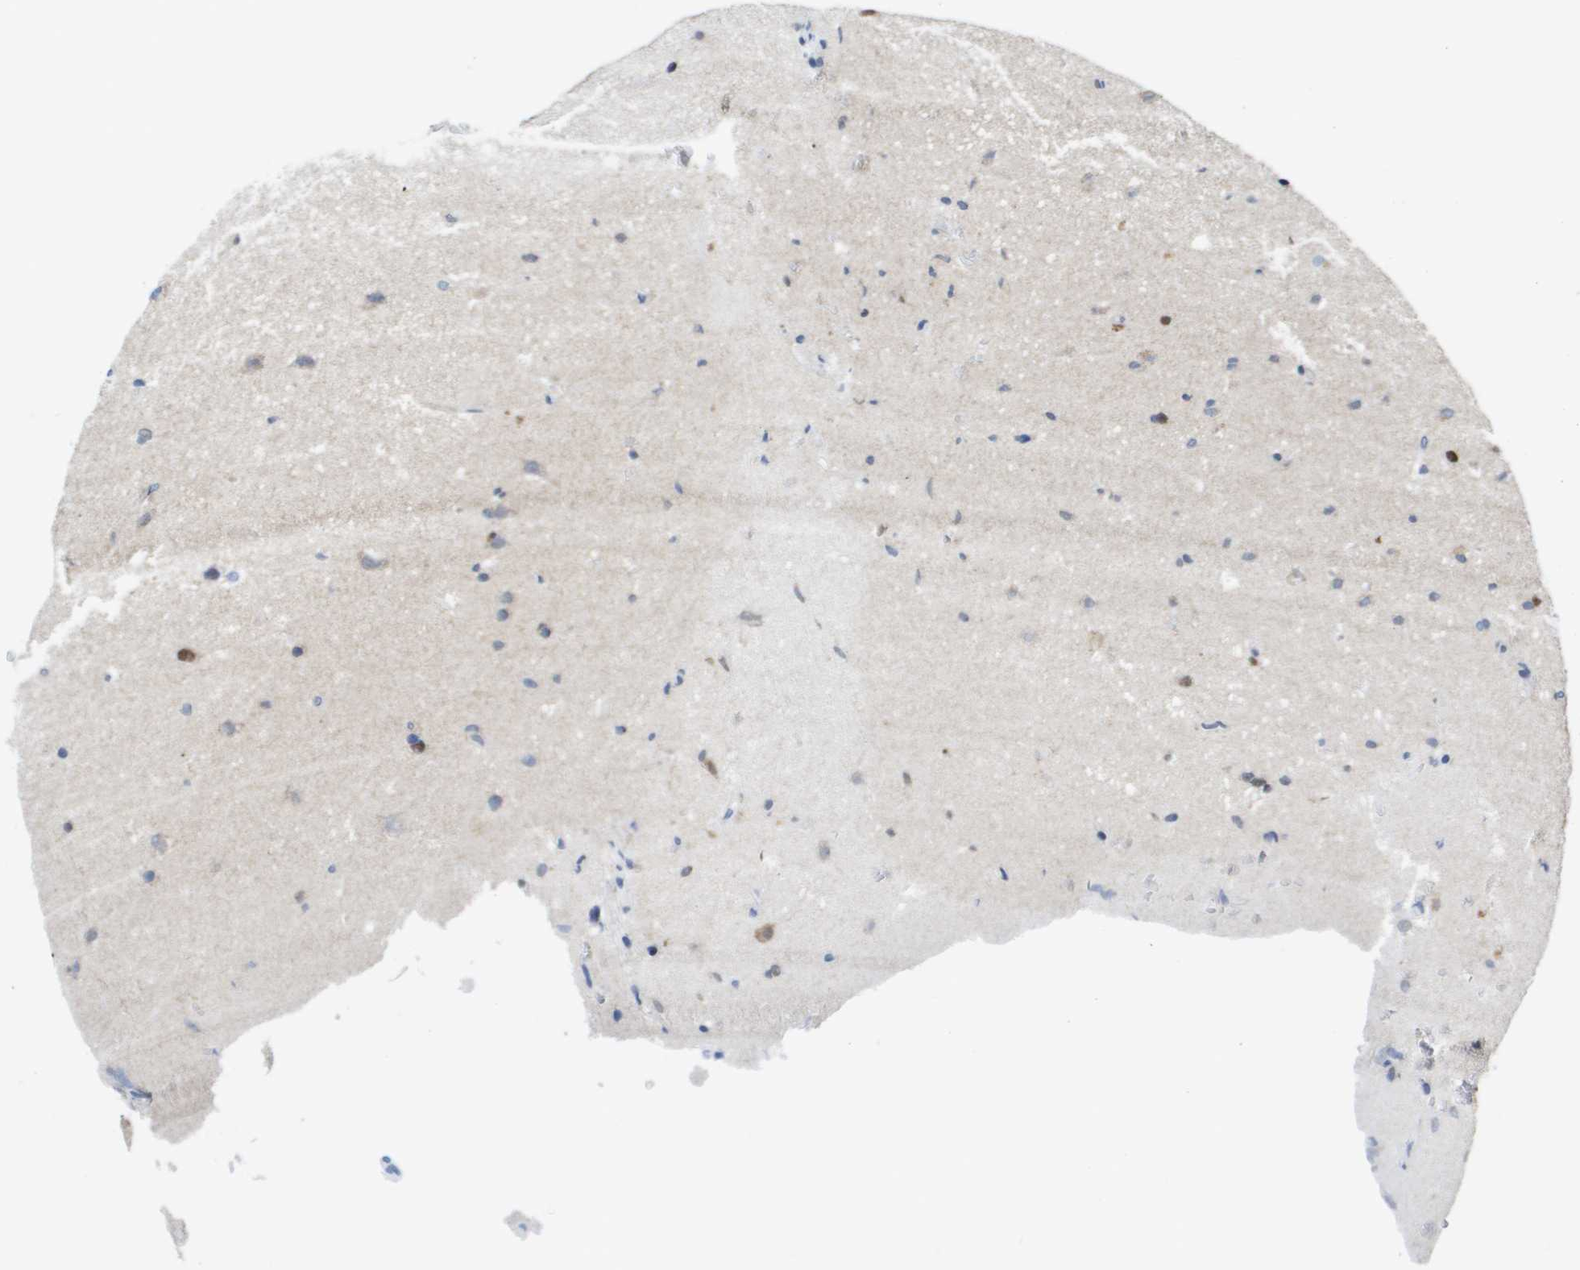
{"staining": {"intensity": "moderate", "quantity": "<25%", "location": "cytoplasmic/membranous,nuclear"}, "tissue": "glioma", "cell_type": "Tumor cells", "image_type": "cancer", "snomed": [{"axis": "morphology", "description": "Glioma, malignant, Low grade"}, {"axis": "topography", "description": "Cerebral cortex"}], "caption": "The immunohistochemical stain shows moderate cytoplasmic/membranous and nuclear expression in tumor cells of glioma tissue.", "gene": "FKBP4", "patient": {"sex": "female", "age": 47}}